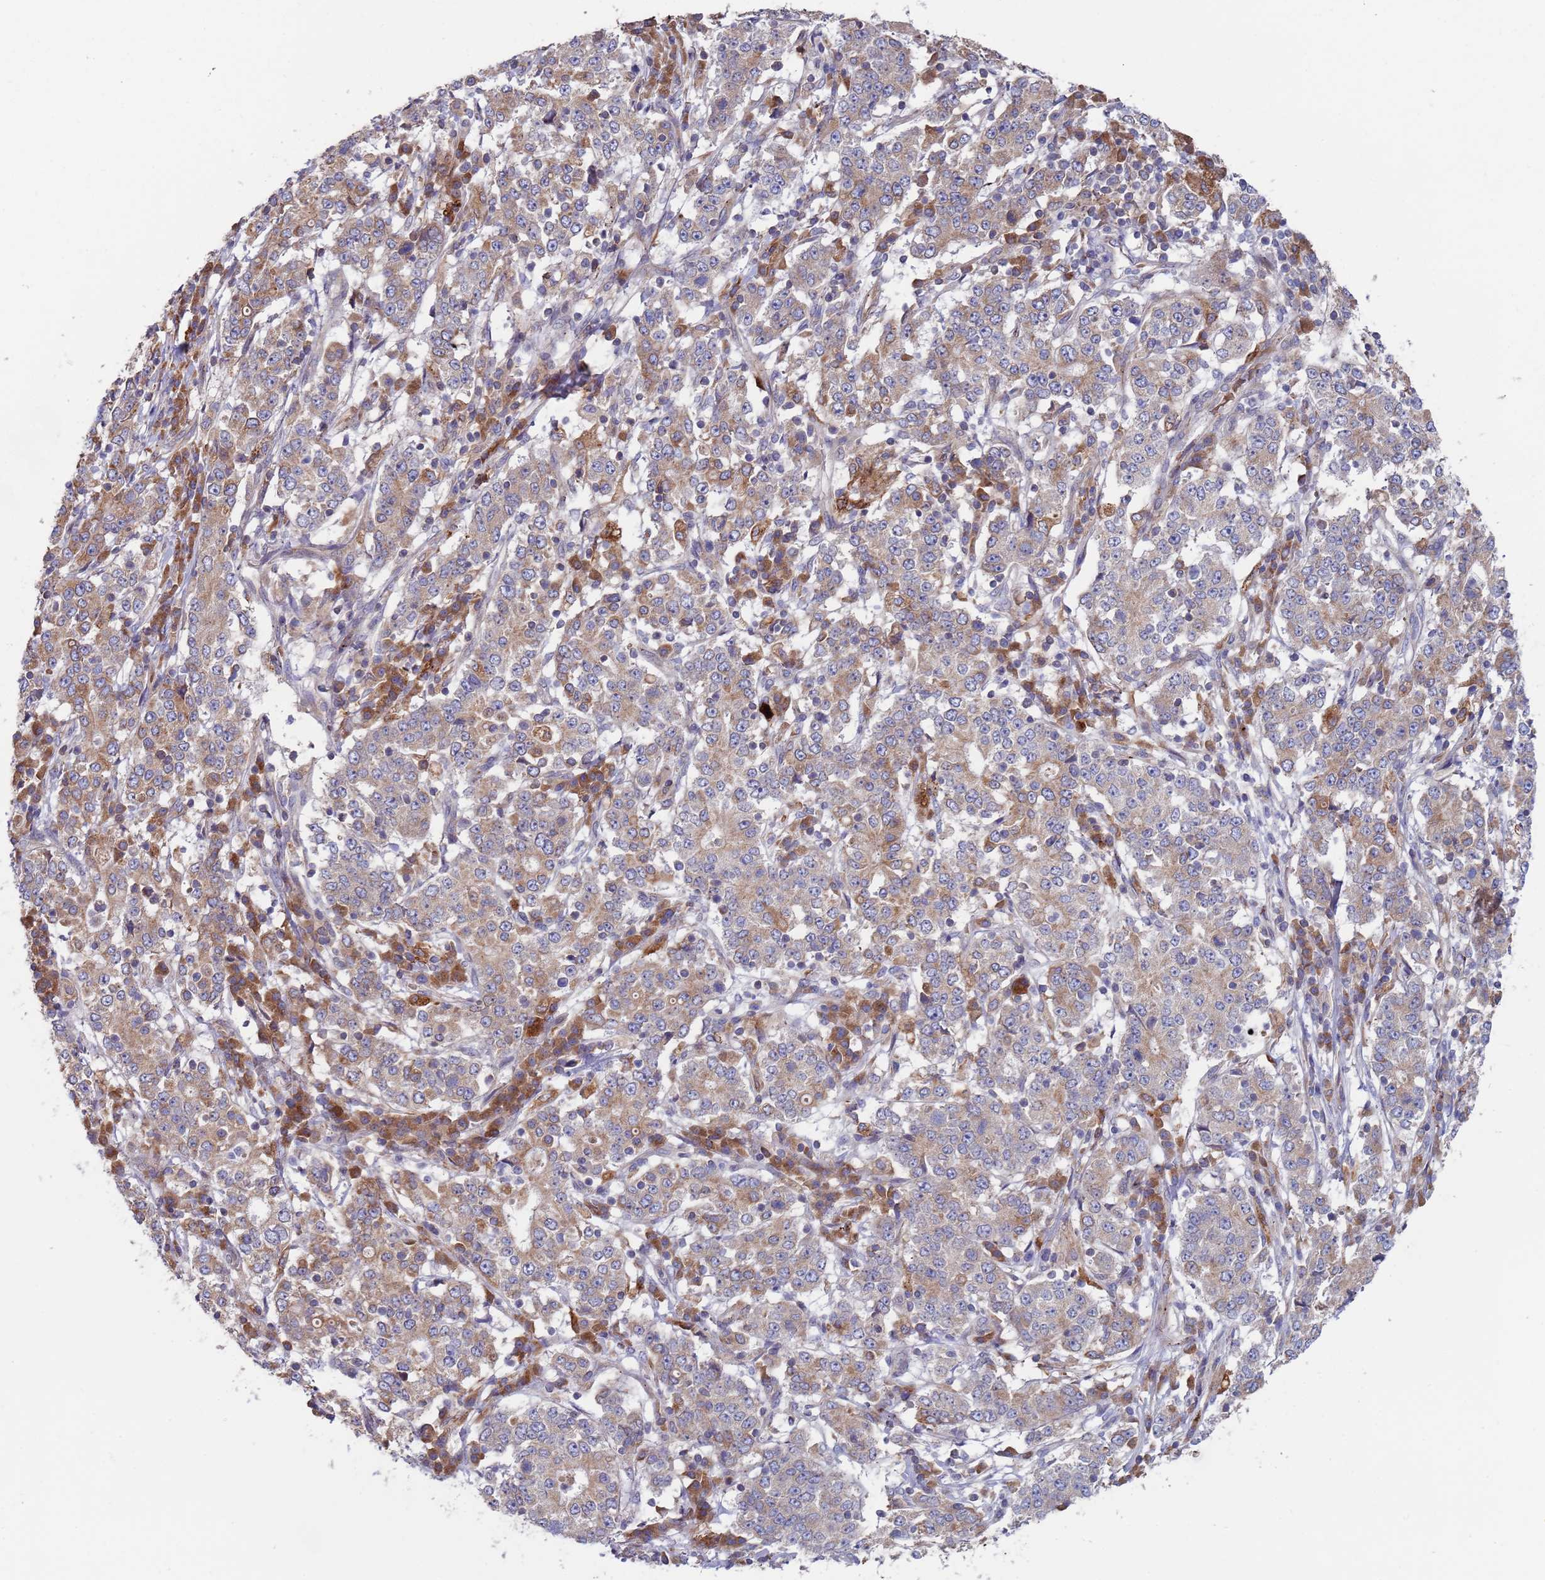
{"staining": {"intensity": "weak", "quantity": ">75%", "location": "cytoplasmic/membranous"}, "tissue": "stomach cancer", "cell_type": "Tumor cells", "image_type": "cancer", "snomed": [{"axis": "morphology", "description": "Adenocarcinoma, NOS"}, {"axis": "topography", "description": "Stomach"}], "caption": "A low amount of weak cytoplasmic/membranous staining is present in approximately >75% of tumor cells in stomach adenocarcinoma tissue. (DAB IHC with brightfield microscopy, high magnification).", "gene": "MALRD1", "patient": {"sex": "male", "age": 59}}